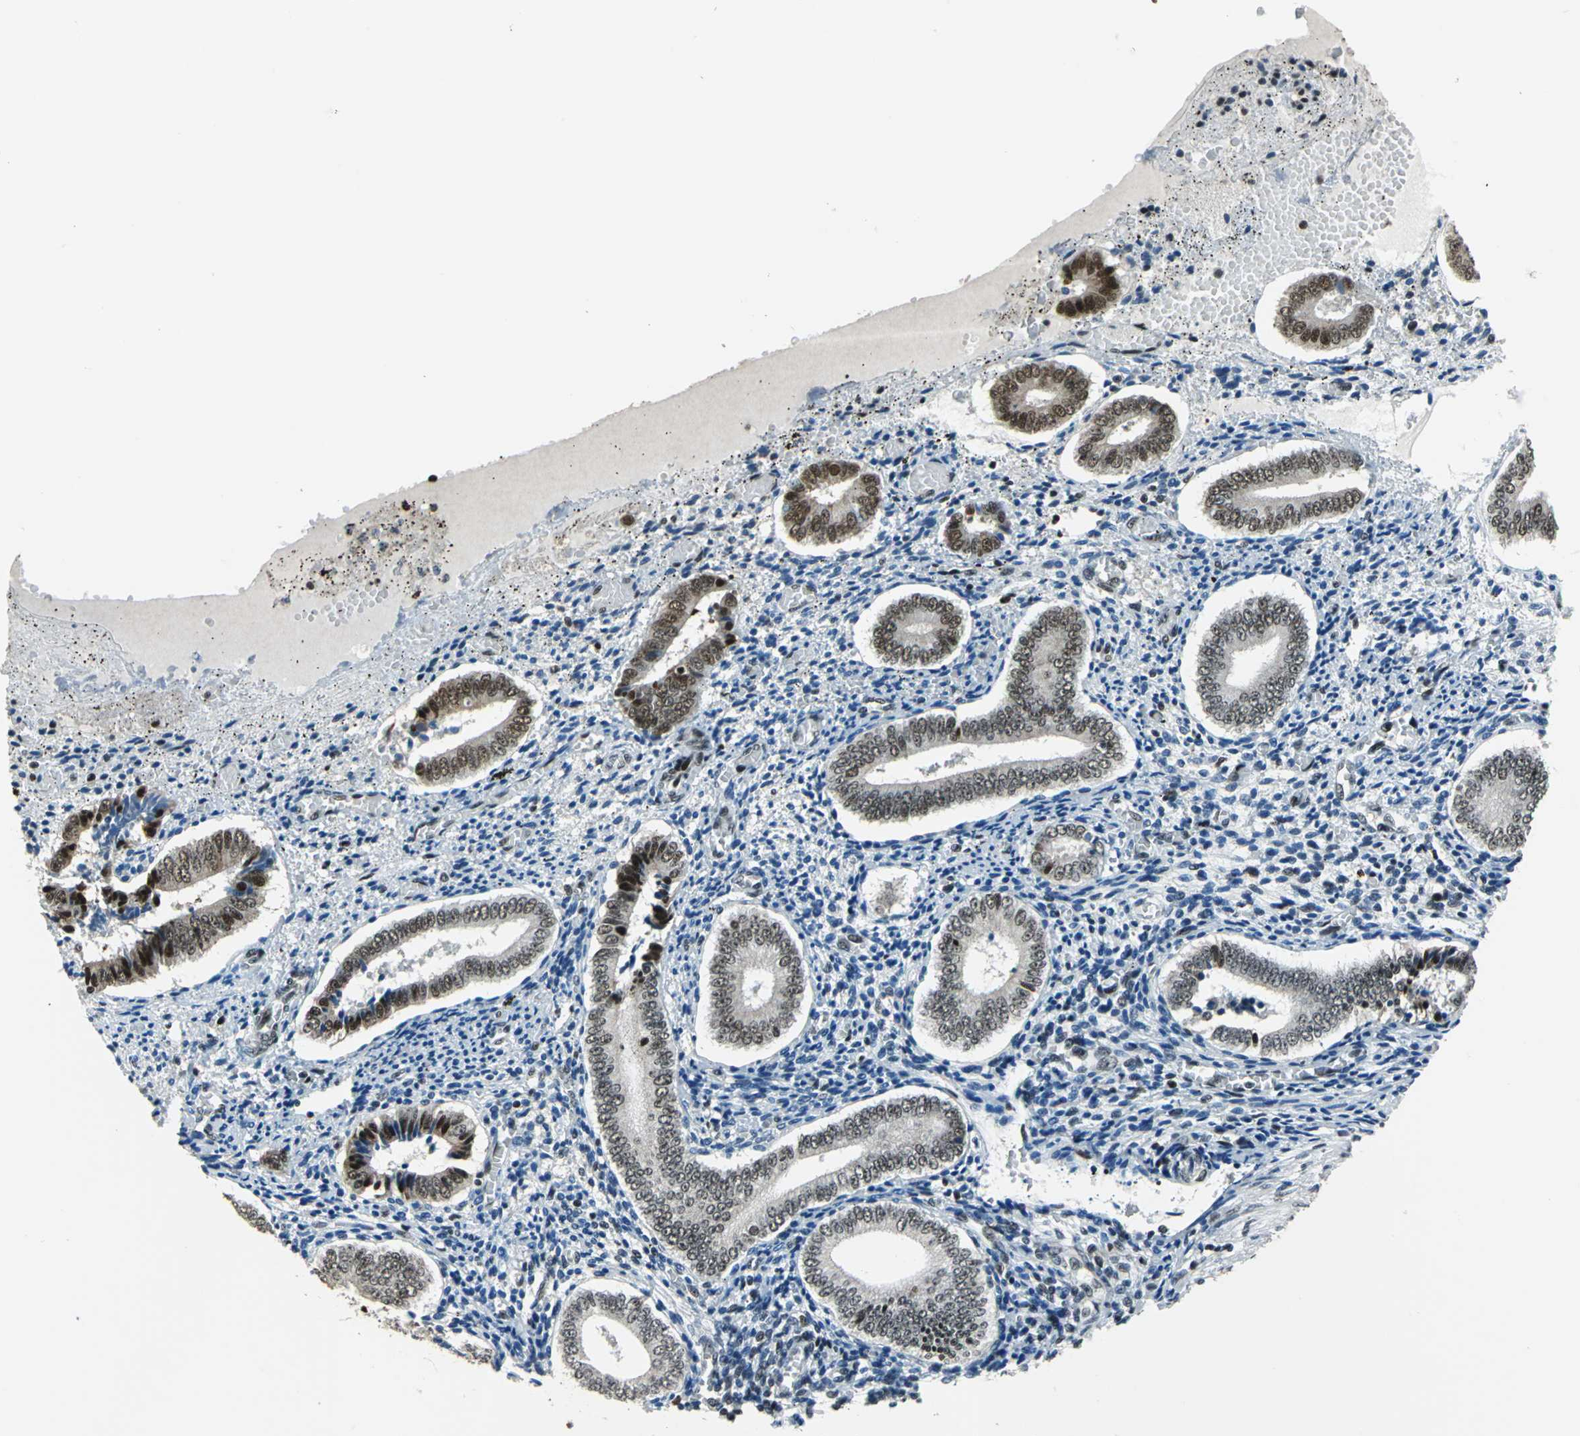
{"staining": {"intensity": "weak", "quantity": "<25%", "location": "nuclear"}, "tissue": "endometrium", "cell_type": "Cells in endometrial stroma", "image_type": "normal", "snomed": [{"axis": "morphology", "description": "Normal tissue, NOS"}, {"axis": "topography", "description": "Endometrium"}], "caption": "Cells in endometrial stroma show no significant positivity in normal endometrium. The staining was performed using DAB (3,3'-diaminobenzidine) to visualize the protein expression in brown, while the nuclei were stained in blue with hematoxylin (Magnification: 20x).", "gene": "BCLAF1", "patient": {"sex": "female", "age": 42}}